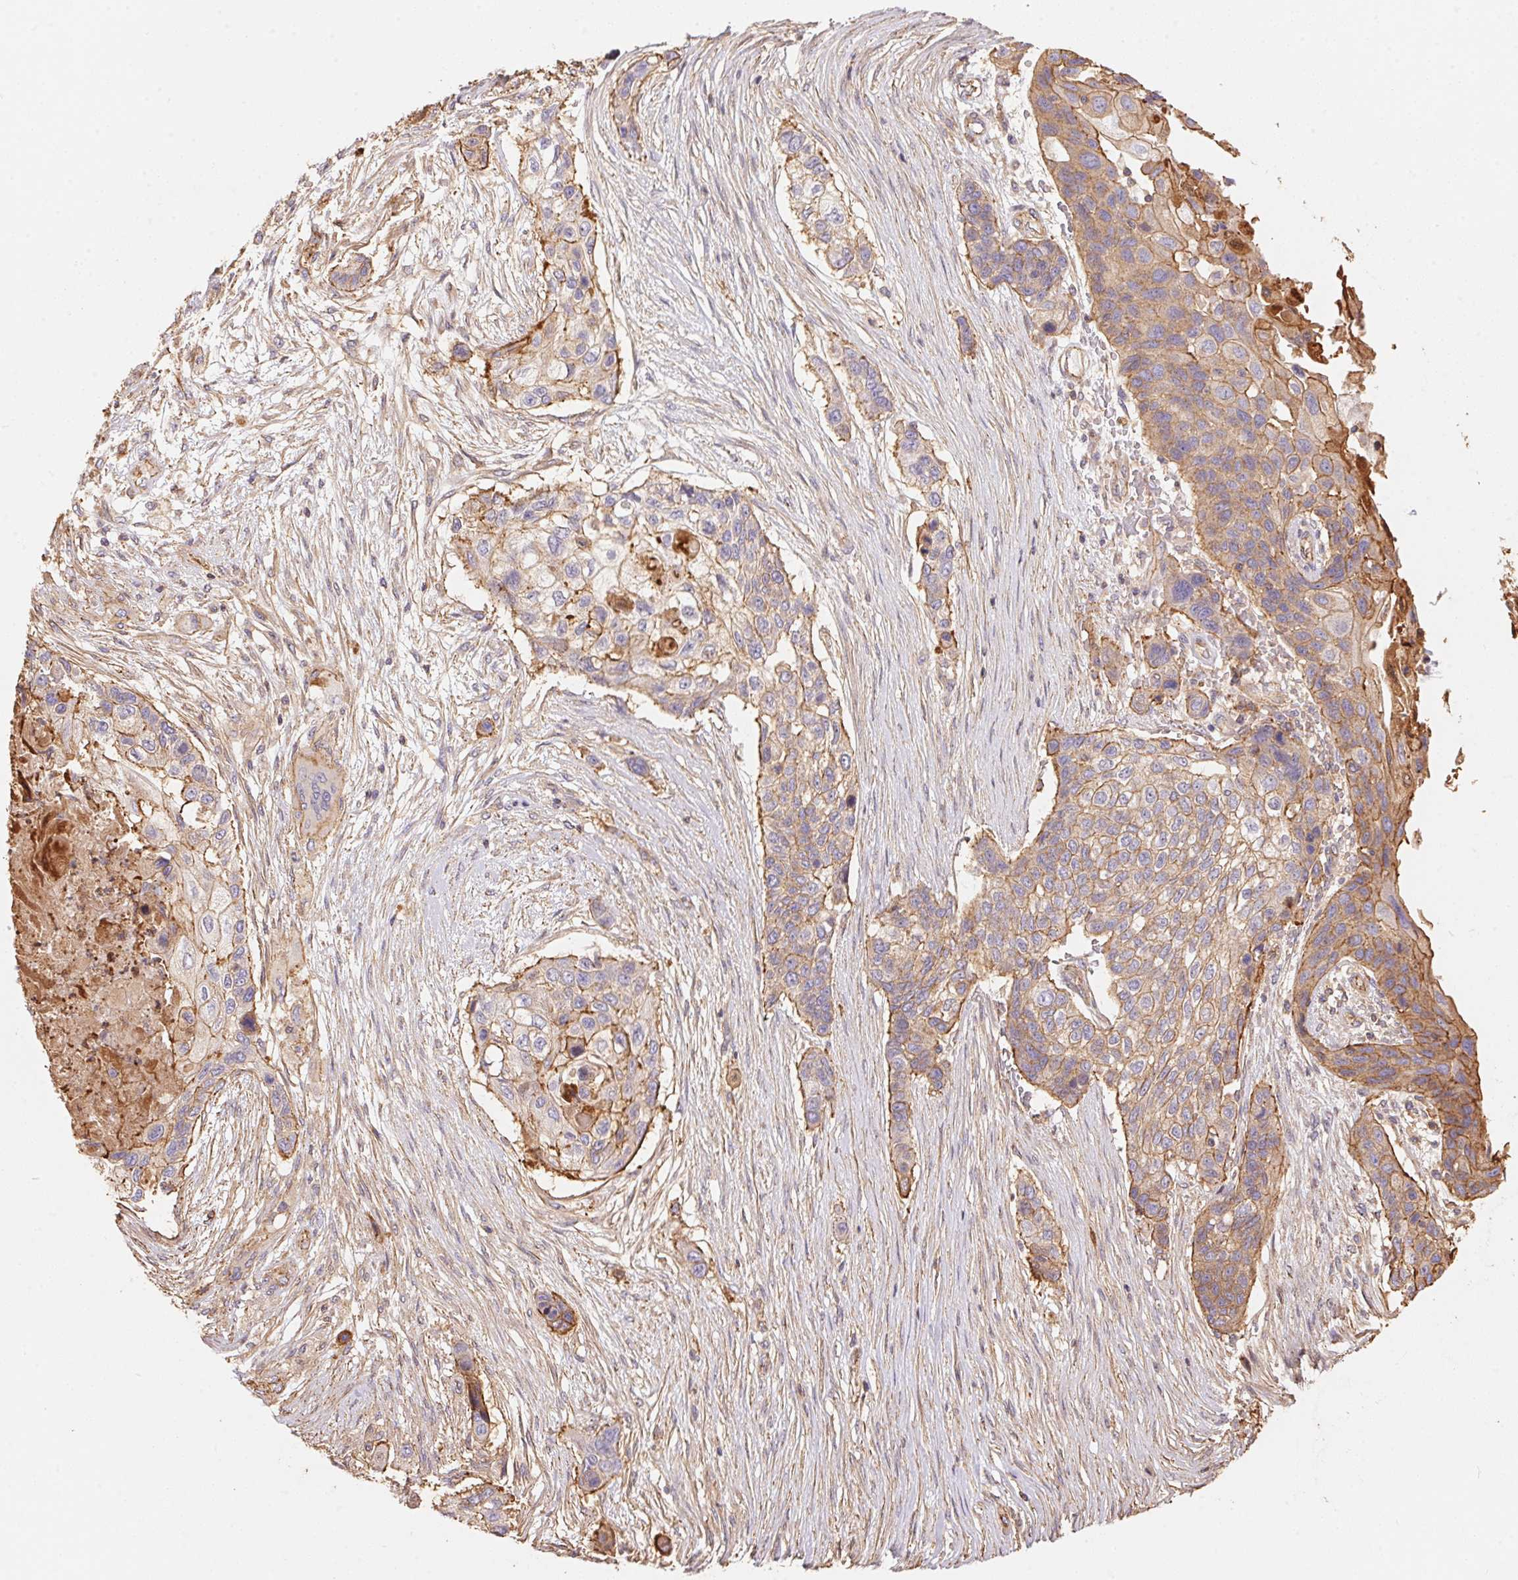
{"staining": {"intensity": "weak", "quantity": "25%-75%", "location": "cytoplasmic/membranous"}, "tissue": "lung cancer", "cell_type": "Tumor cells", "image_type": "cancer", "snomed": [{"axis": "morphology", "description": "Squamous cell carcinoma, NOS"}, {"axis": "topography", "description": "Lung"}], "caption": "Immunohistochemical staining of human lung cancer displays low levels of weak cytoplasmic/membranous protein positivity in about 25%-75% of tumor cells.", "gene": "FRAS1", "patient": {"sex": "male", "age": 69}}